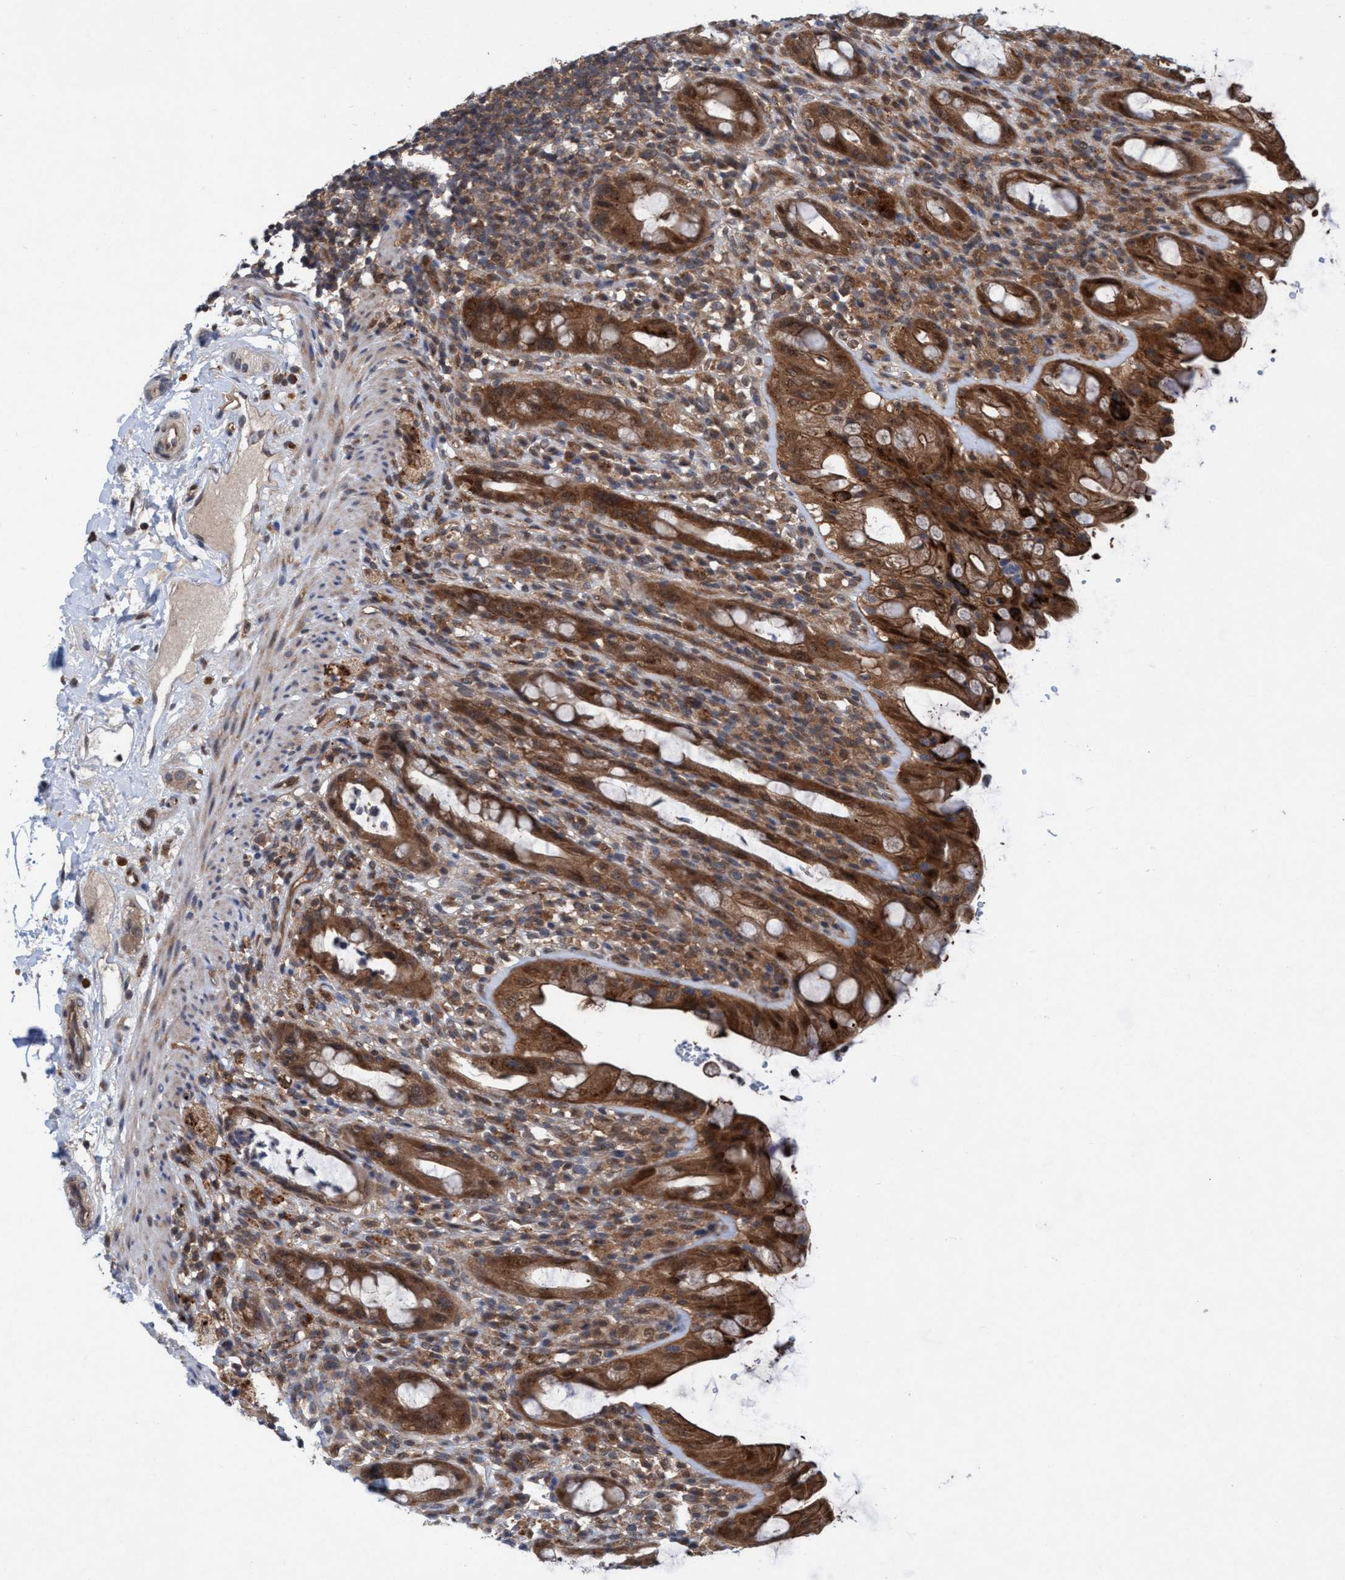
{"staining": {"intensity": "strong", "quantity": ">75%", "location": "cytoplasmic/membranous"}, "tissue": "rectum", "cell_type": "Glandular cells", "image_type": "normal", "snomed": [{"axis": "morphology", "description": "Normal tissue, NOS"}, {"axis": "topography", "description": "Rectum"}], "caption": "Brown immunohistochemical staining in normal human rectum exhibits strong cytoplasmic/membranous expression in about >75% of glandular cells. The staining was performed using DAB to visualize the protein expression in brown, while the nuclei were stained in blue with hematoxylin (Magnification: 20x).", "gene": "TRIM65", "patient": {"sex": "male", "age": 44}}